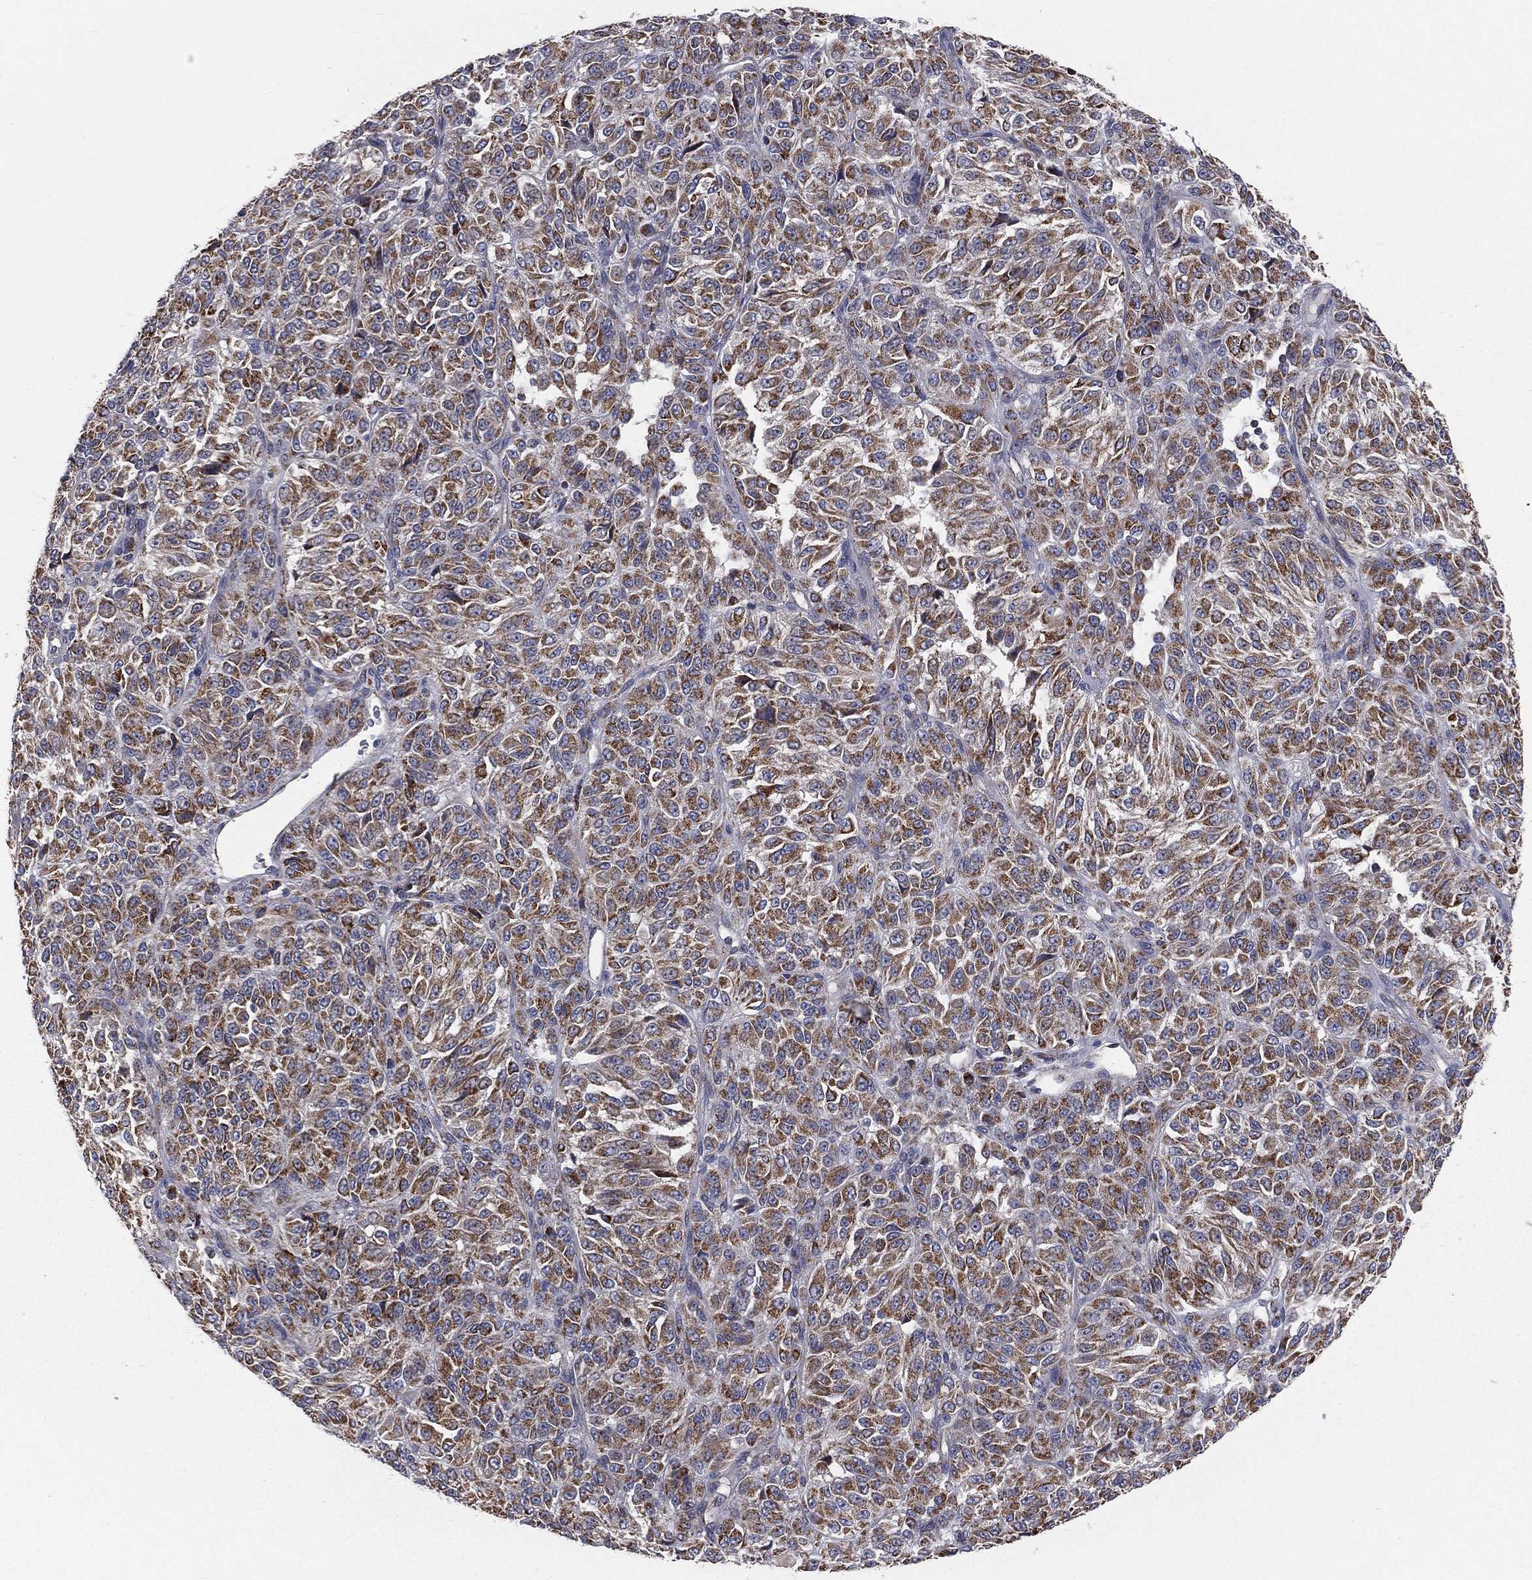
{"staining": {"intensity": "moderate", "quantity": ">75%", "location": "cytoplasmic/membranous"}, "tissue": "melanoma", "cell_type": "Tumor cells", "image_type": "cancer", "snomed": [{"axis": "morphology", "description": "Malignant melanoma, Metastatic site"}, {"axis": "topography", "description": "Brain"}], "caption": "The image displays a brown stain indicating the presence of a protein in the cytoplasmic/membranous of tumor cells in malignant melanoma (metastatic site).", "gene": "HADH", "patient": {"sex": "female", "age": 56}}